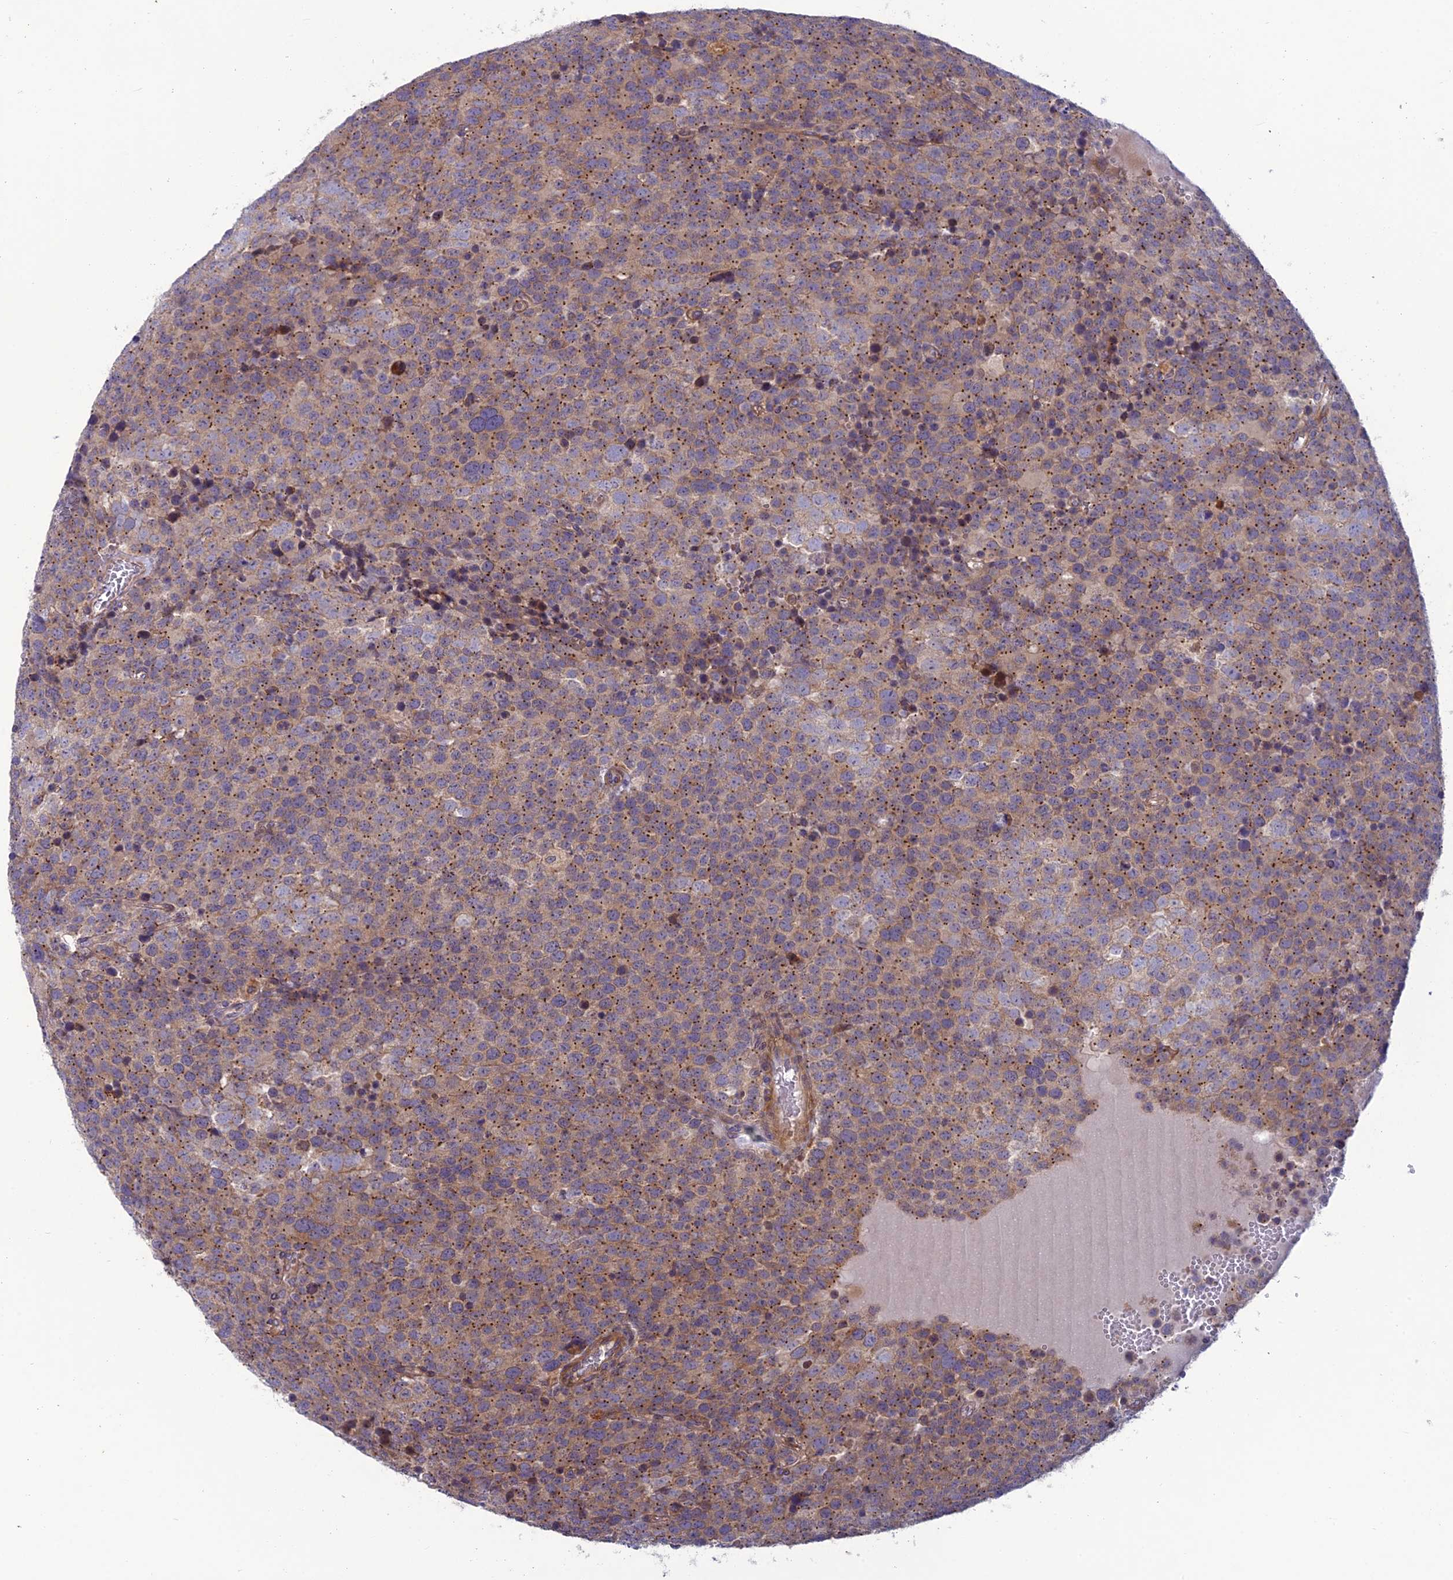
{"staining": {"intensity": "moderate", "quantity": ">75%", "location": "cytoplasmic/membranous"}, "tissue": "testis cancer", "cell_type": "Tumor cells", "image_type": "cancer", "snomed": [{"axis": "morphology", "description": "Seminoma, NOS"}, {"axis": "topography", "description": "Testis"}], "caption": "This histopathology image exhibits immunohistochemistry (IHC) staining of human testis cancer, with medium moderate cytoplasmic/membranous staining in about >75% of tumor cells.", "gene": "BLTP2", "patient": {"sex": "male", "age": 71}}